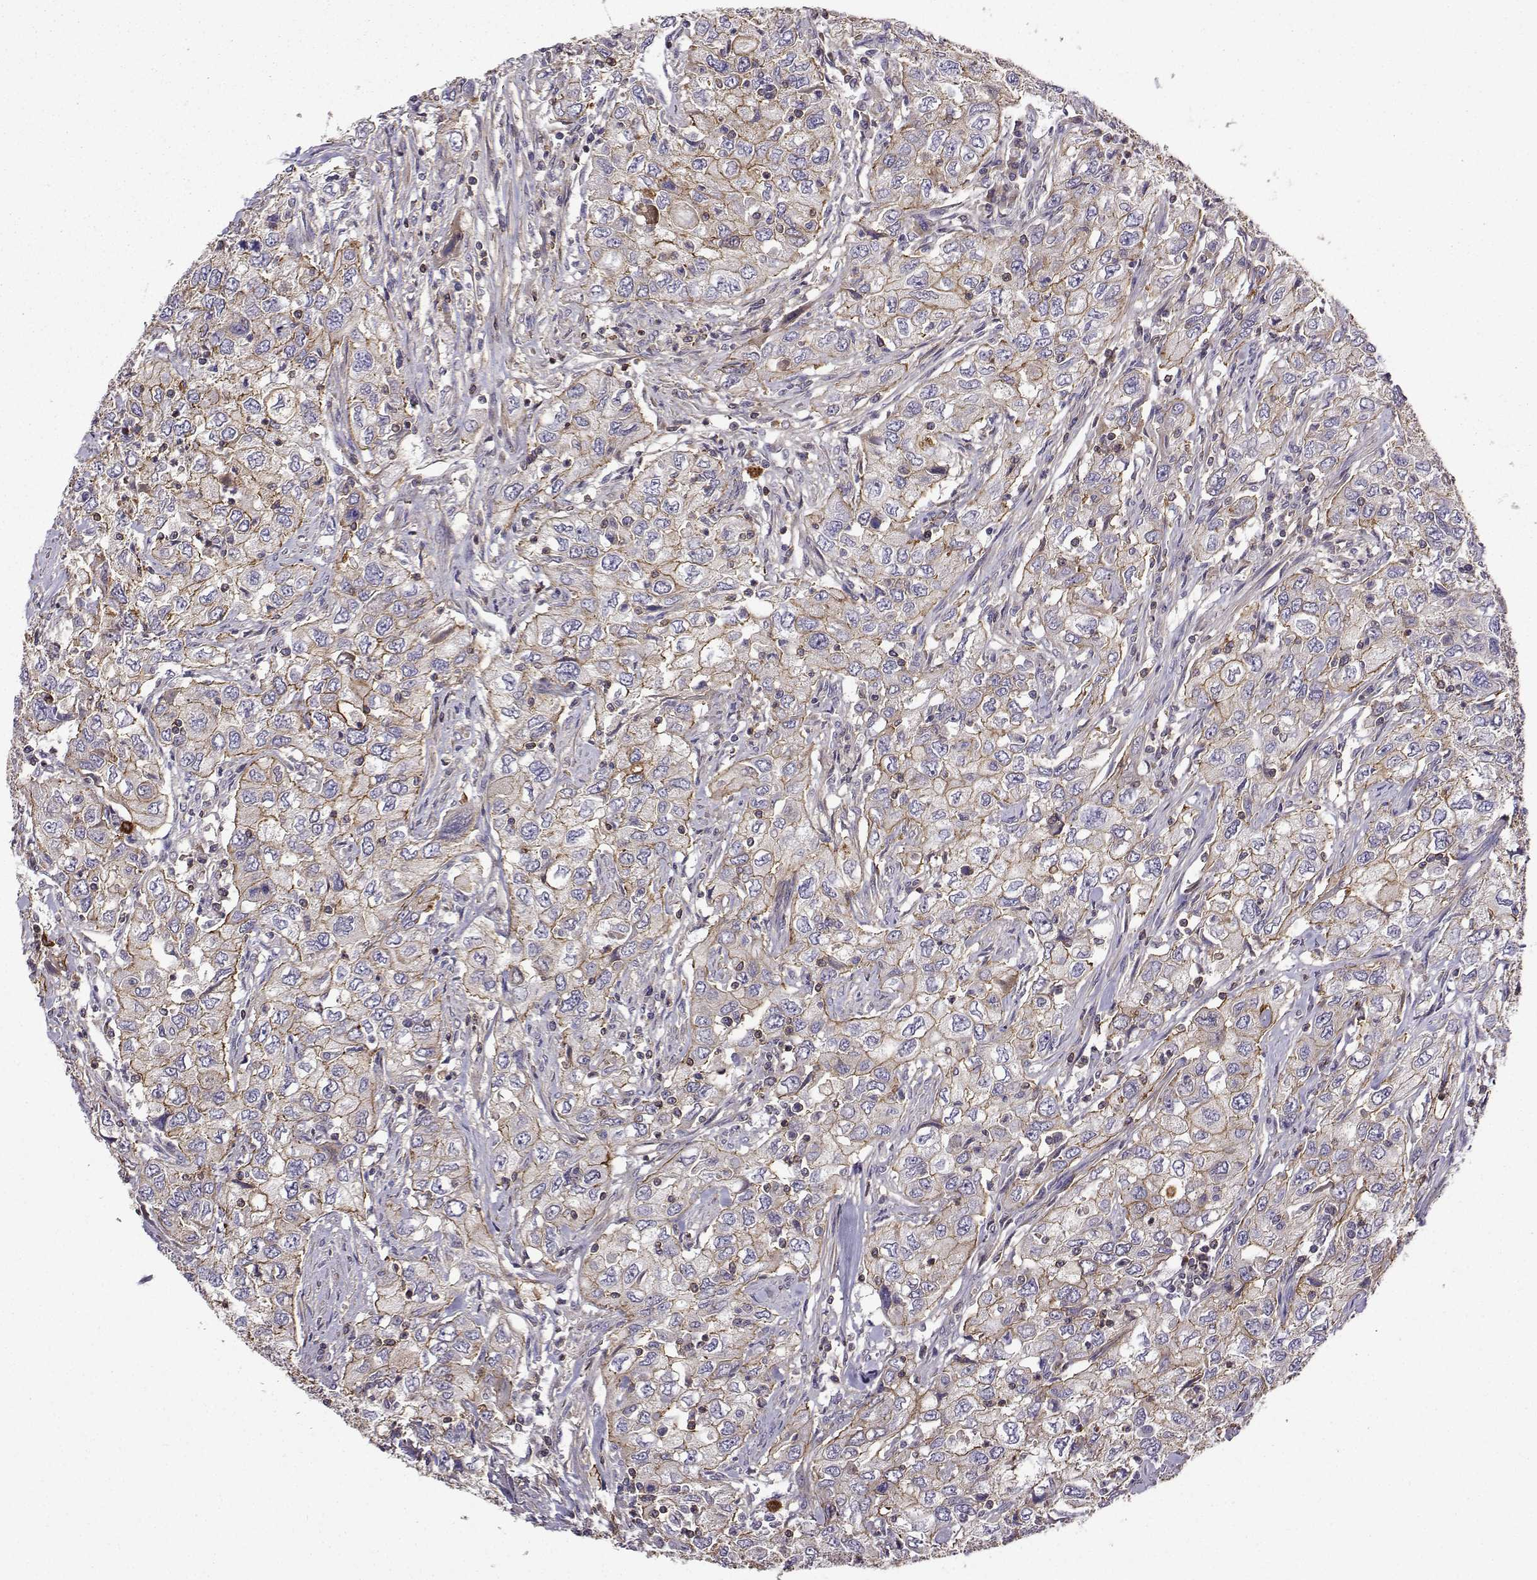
{"staining": {"intensity": "strong", "quantity": "<25%", "location": "cytoplasmic/membranous"}, "tissue": "urothelial cancer", "cell_type": "Tumor cells", "image_type": "cancer", "snomed": [{"axis": "morphology", "description": "Urothelial carcinoma, High grade"}, {"axis": "topography", "description": "Urinary bladder"}], "caption": "An immunohistochemistry (IHC) image of neoplastic tissue is shown. Protein staining in brown labels strong cytoplasmic/membranous positivity in urothelial cancer within tumor cells. (brown staining indicates protein expression, while blue staining denotes nuclei).", "gene": "ITGB8", "patient": {"sex": "male", "age": 76}}